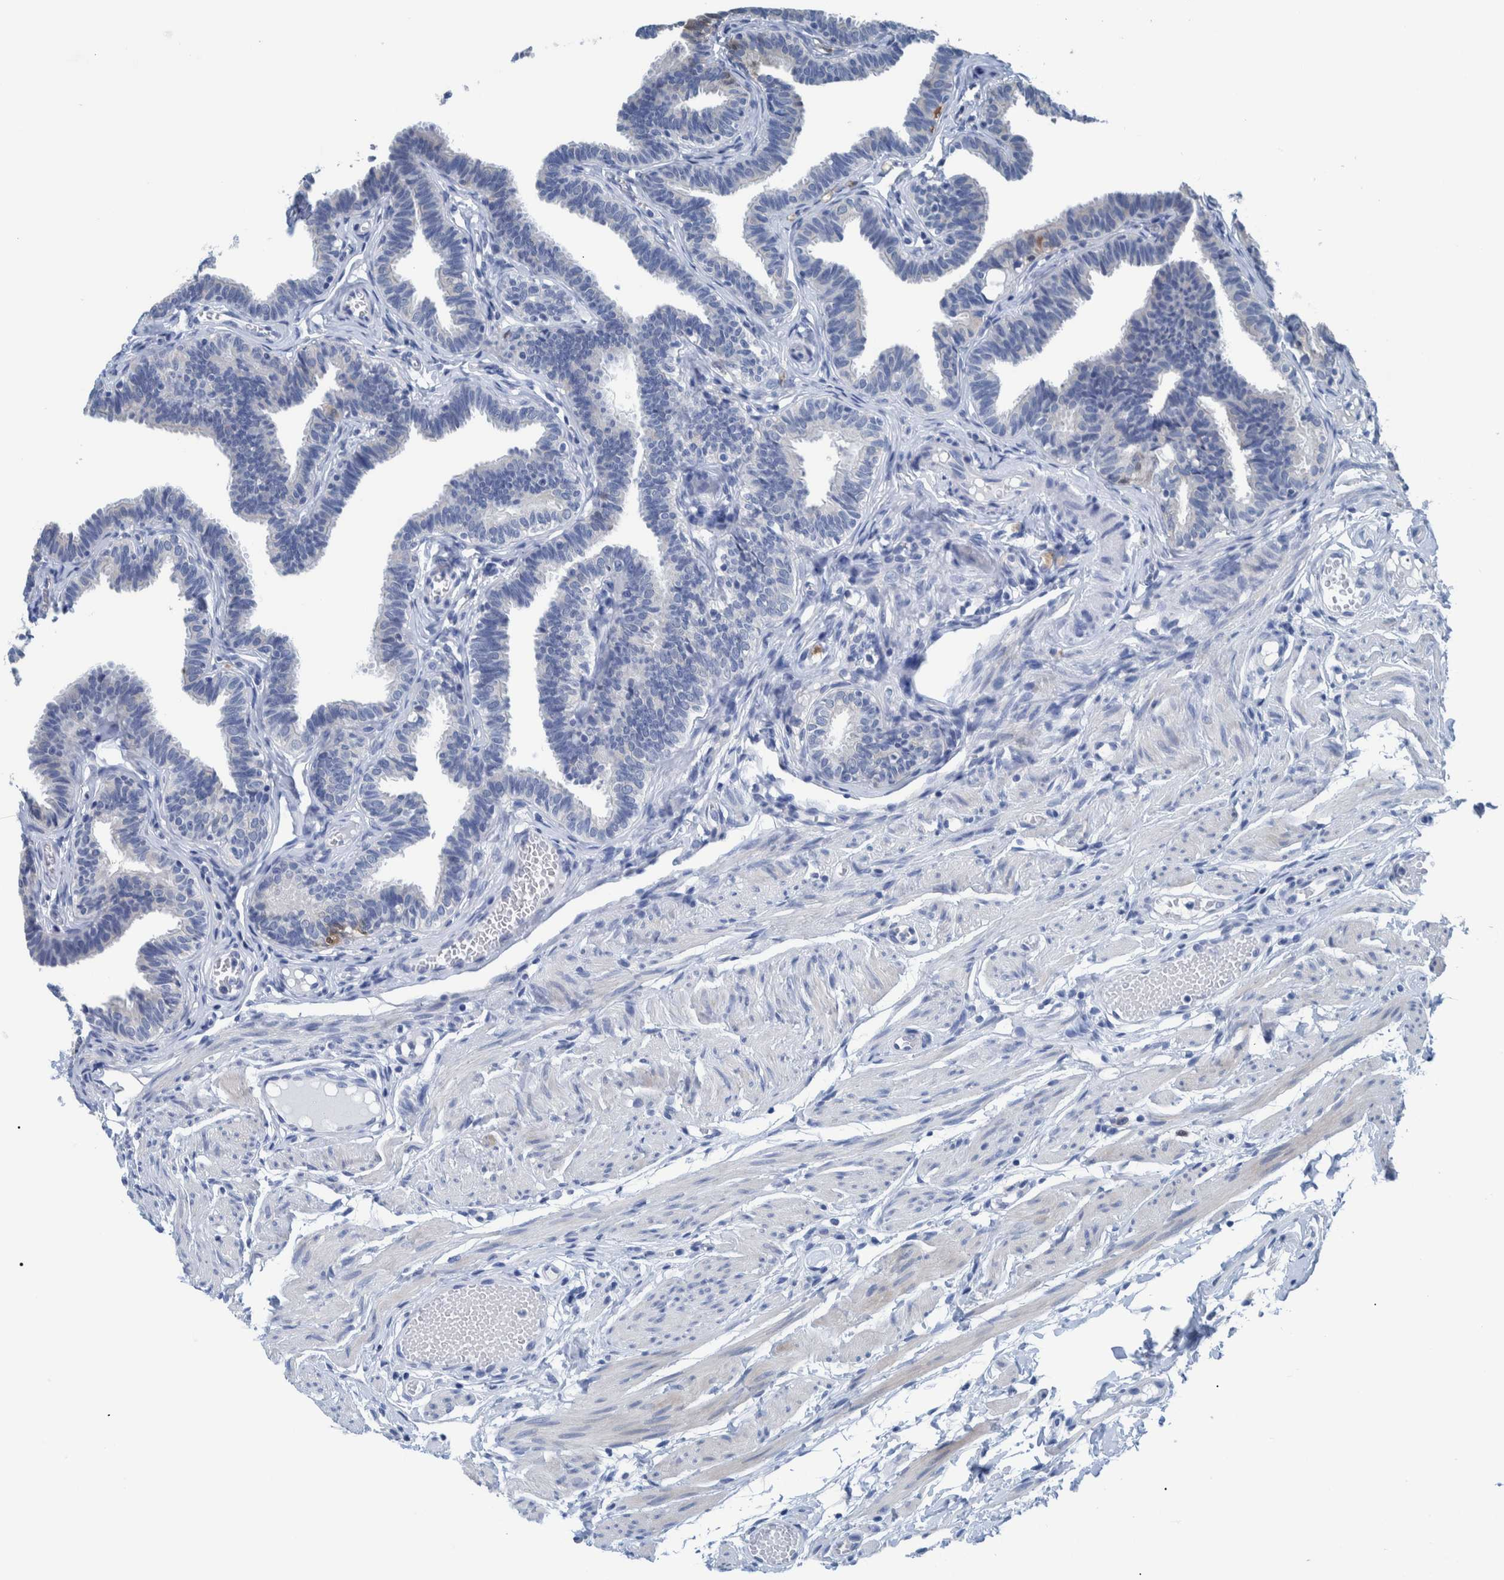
{"staining": {"intensity": "negative", "quantity": "none", "location": "none"}, "tissue": "fallopian tube", "cell_type": "Glandular cells", "image_type": "normal", "snomed": [{"axis": "morphology", "description": "Normal tissue, NOS"}, {"axis": "topography", "description": "Fallopian tube"}, {"axis": "topography", "description": "Ovary"}], "caption": "An immunohistochemistry photomicrograph of unremarkable fallopian tube is shown. There is no staining in glandular cells of fallopian tube.", "gene": "IDO1", "patient": {"sex": "female", "age": 23}}